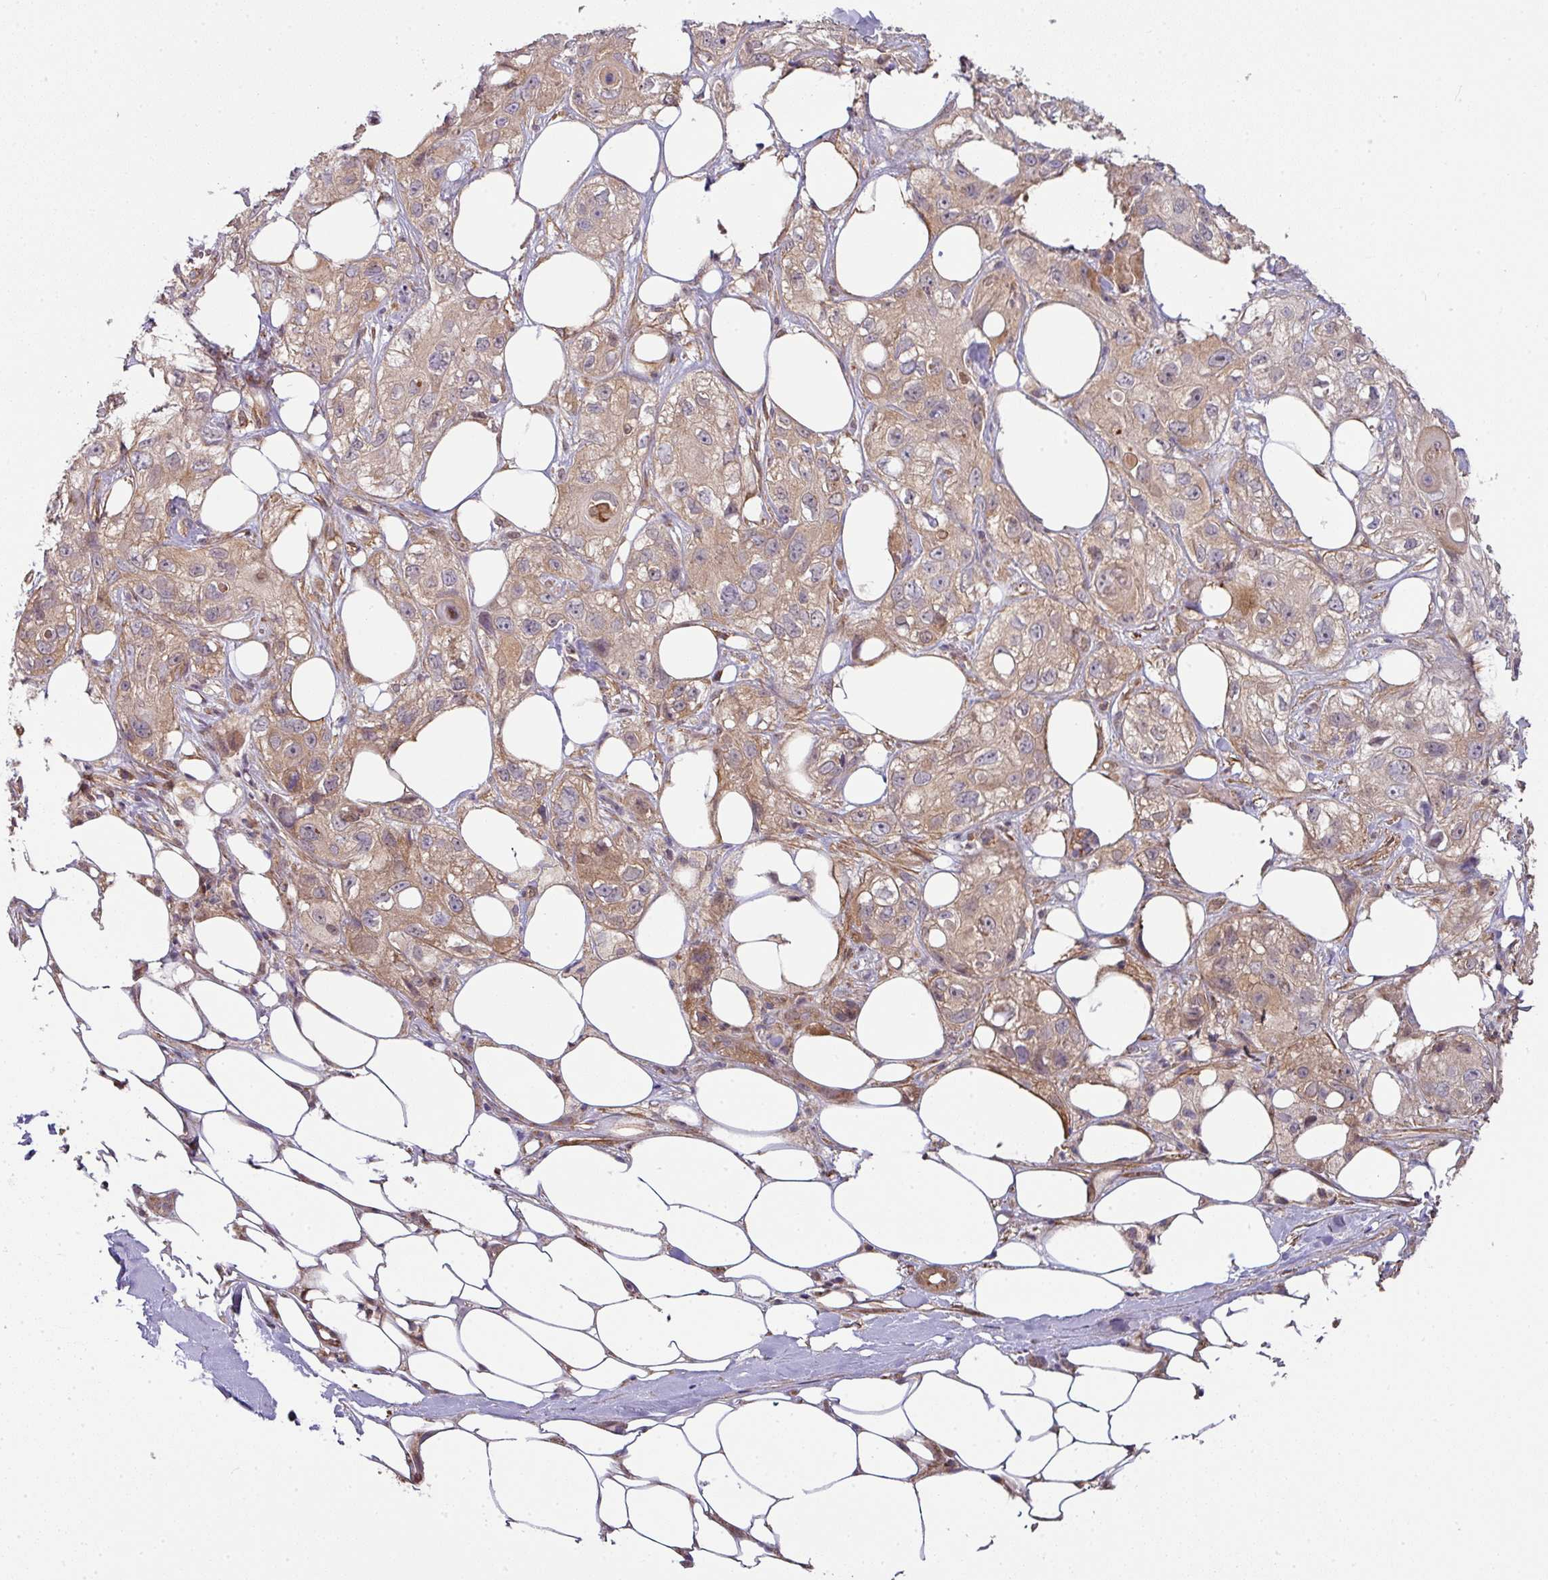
{"staining": {"intensity": "moderate", "quantity": ">75%", "location": "cytoplasmic/membranous"}, "tissue": "skin cancer", "cell_type": "Tumor cells", "image_type": "cancer", "snomed": [{"axis": "morphology", "description": "Normal tissue, NOS"}, {"axis": "morphology", "description": "Squamous cell carcinoma, NOS"}, {"axis": "topography", "description": "Skin"}], "caption": "A photomicrograph showing moderate cytoplasmic/membranous staining in approximately >75% of tumor cells in skin cancer (squamous cell carcinoma), as visualized by brown immunohistochemical staining.", "gene": "STK35", "patient": {"sex": "male", "age": 72}}